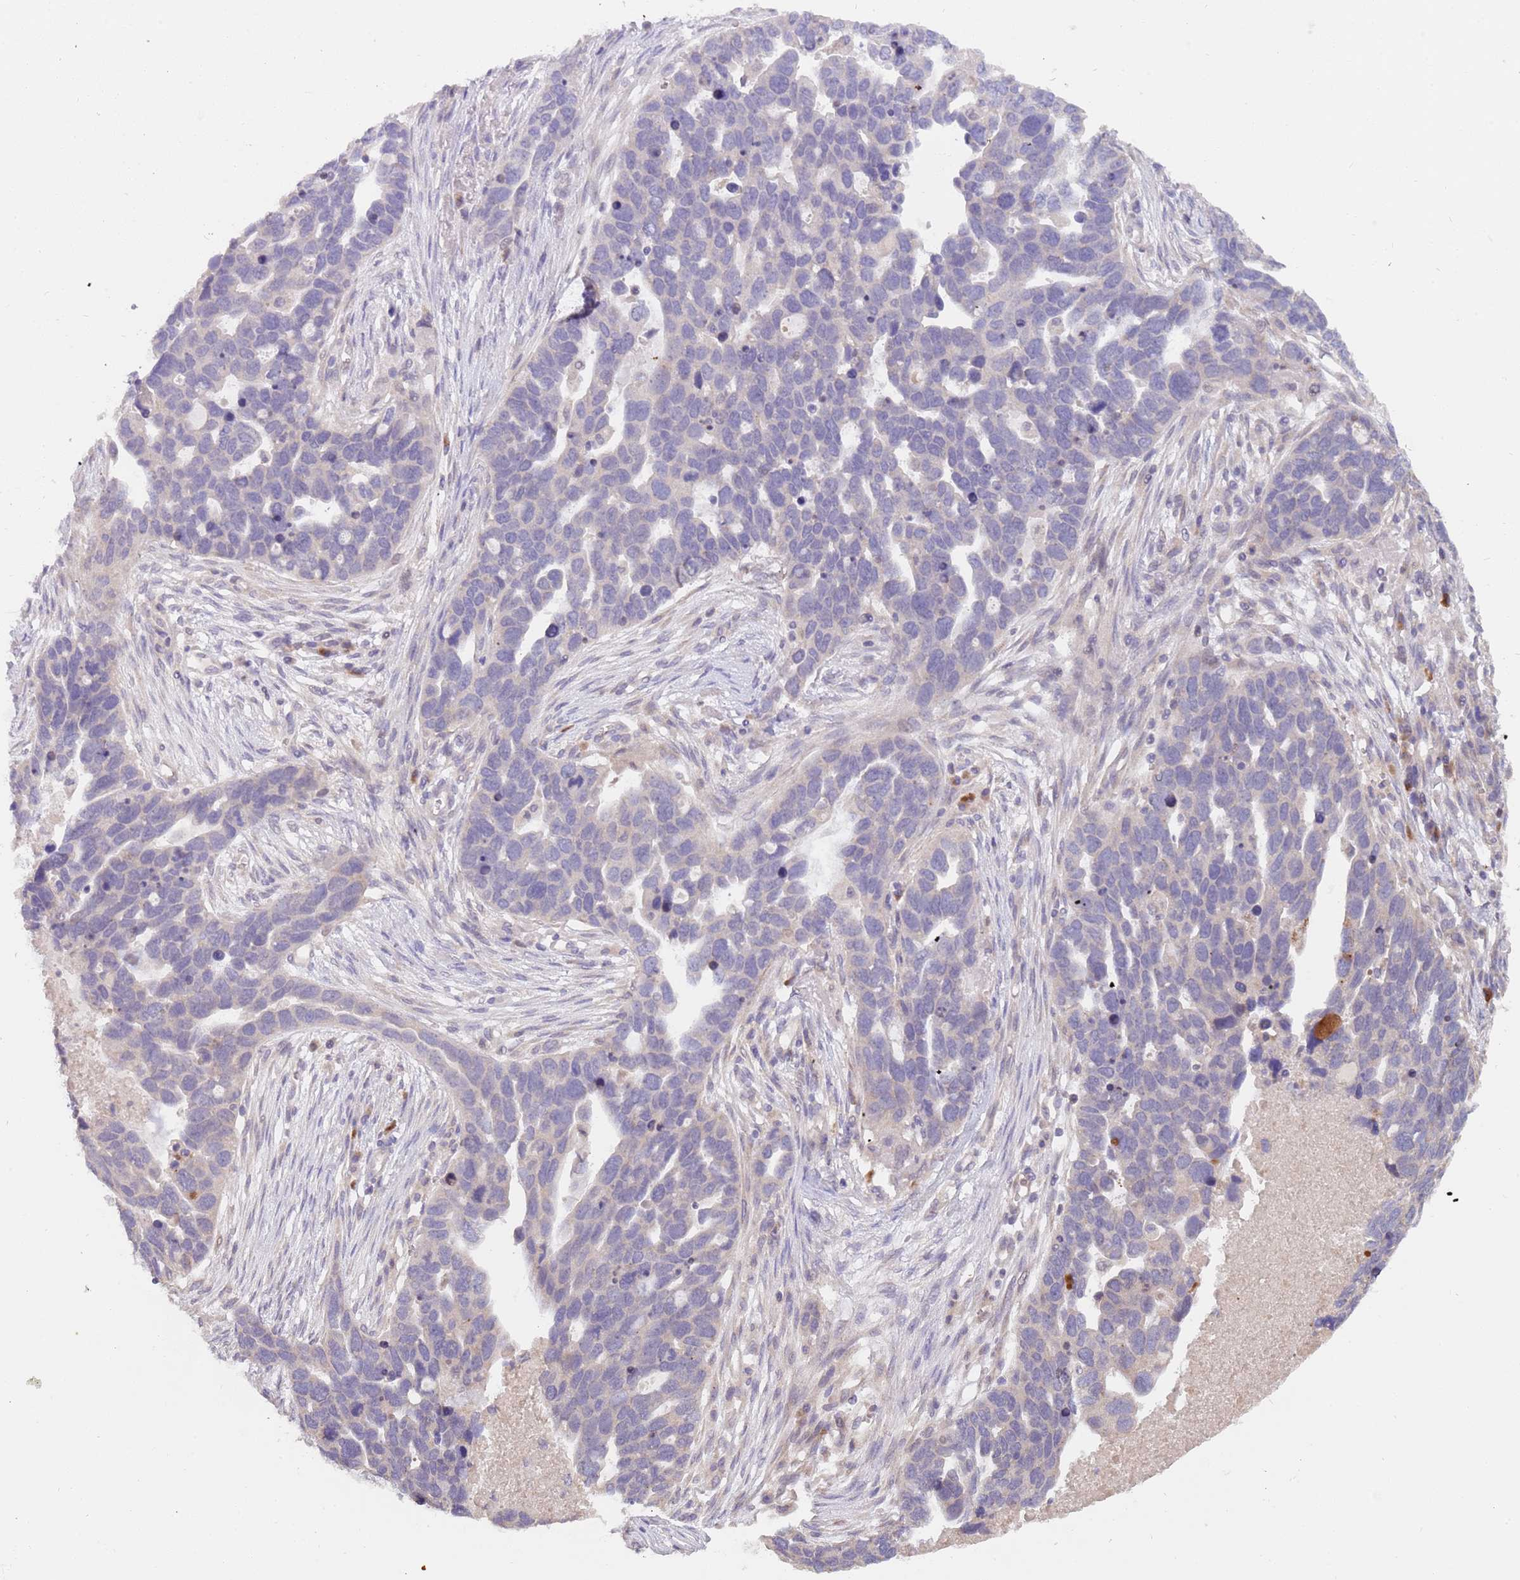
{"staining": {"intensity": "negative", "quantity": "none", "location": "none"}, "tissue": "ovarian cancer", "cell_type": "Tumor cells", "image_type": "cancer", "snomed": [{"axis": "morphology", "description": "Cystadenocarcinoma, serous, NOS"}, {"axis": "topography", "description": "Ovary"}], "caption": "DAB immunohistochemical staining of human ovarian serous cystadenocarcinoma reveals no significant staining in tumor cells.", "gene": "ZNF746", "patient": {"sex": "female", "age": 54}}